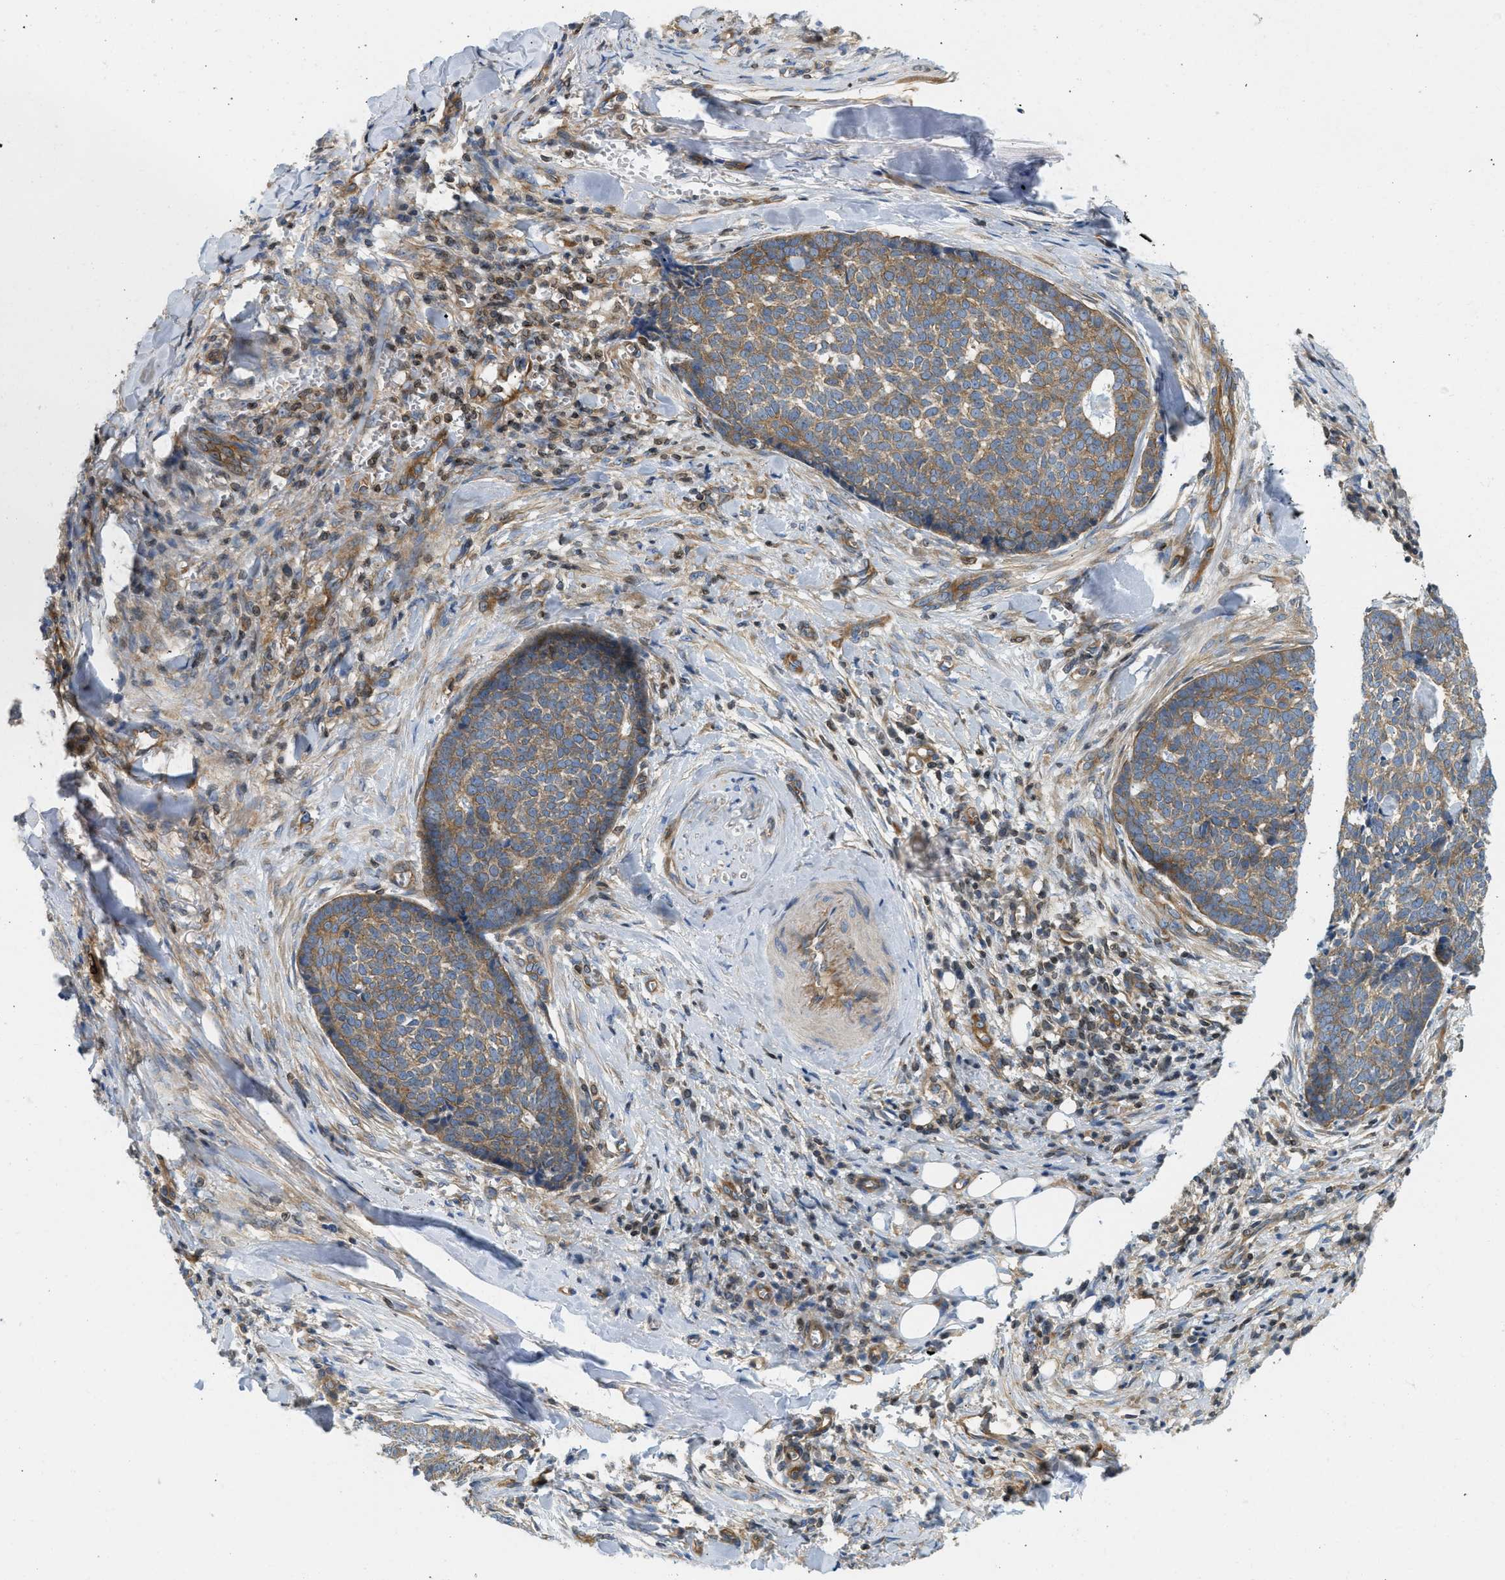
{"staining": {"intensity": "moderate", "quantity": ">75%", "location": "cytoplasmic/membranous"}, "tissue": "skin cancer", "cell_type": "Tumor cells", "image_type": "cancer", "snomed": [{"axis": "morphology", "description": "Basal cell carcinoma"}, {"axis": "topography", "description": "Skin"}], "caption": "An image of human skin basal cell carcinoma stained for a protein demonstrates moderate cytoplasmic/membranous brown staining in tumor cells.", "gene": "STRN", "patient": {"sex": "male", "age": 84}}